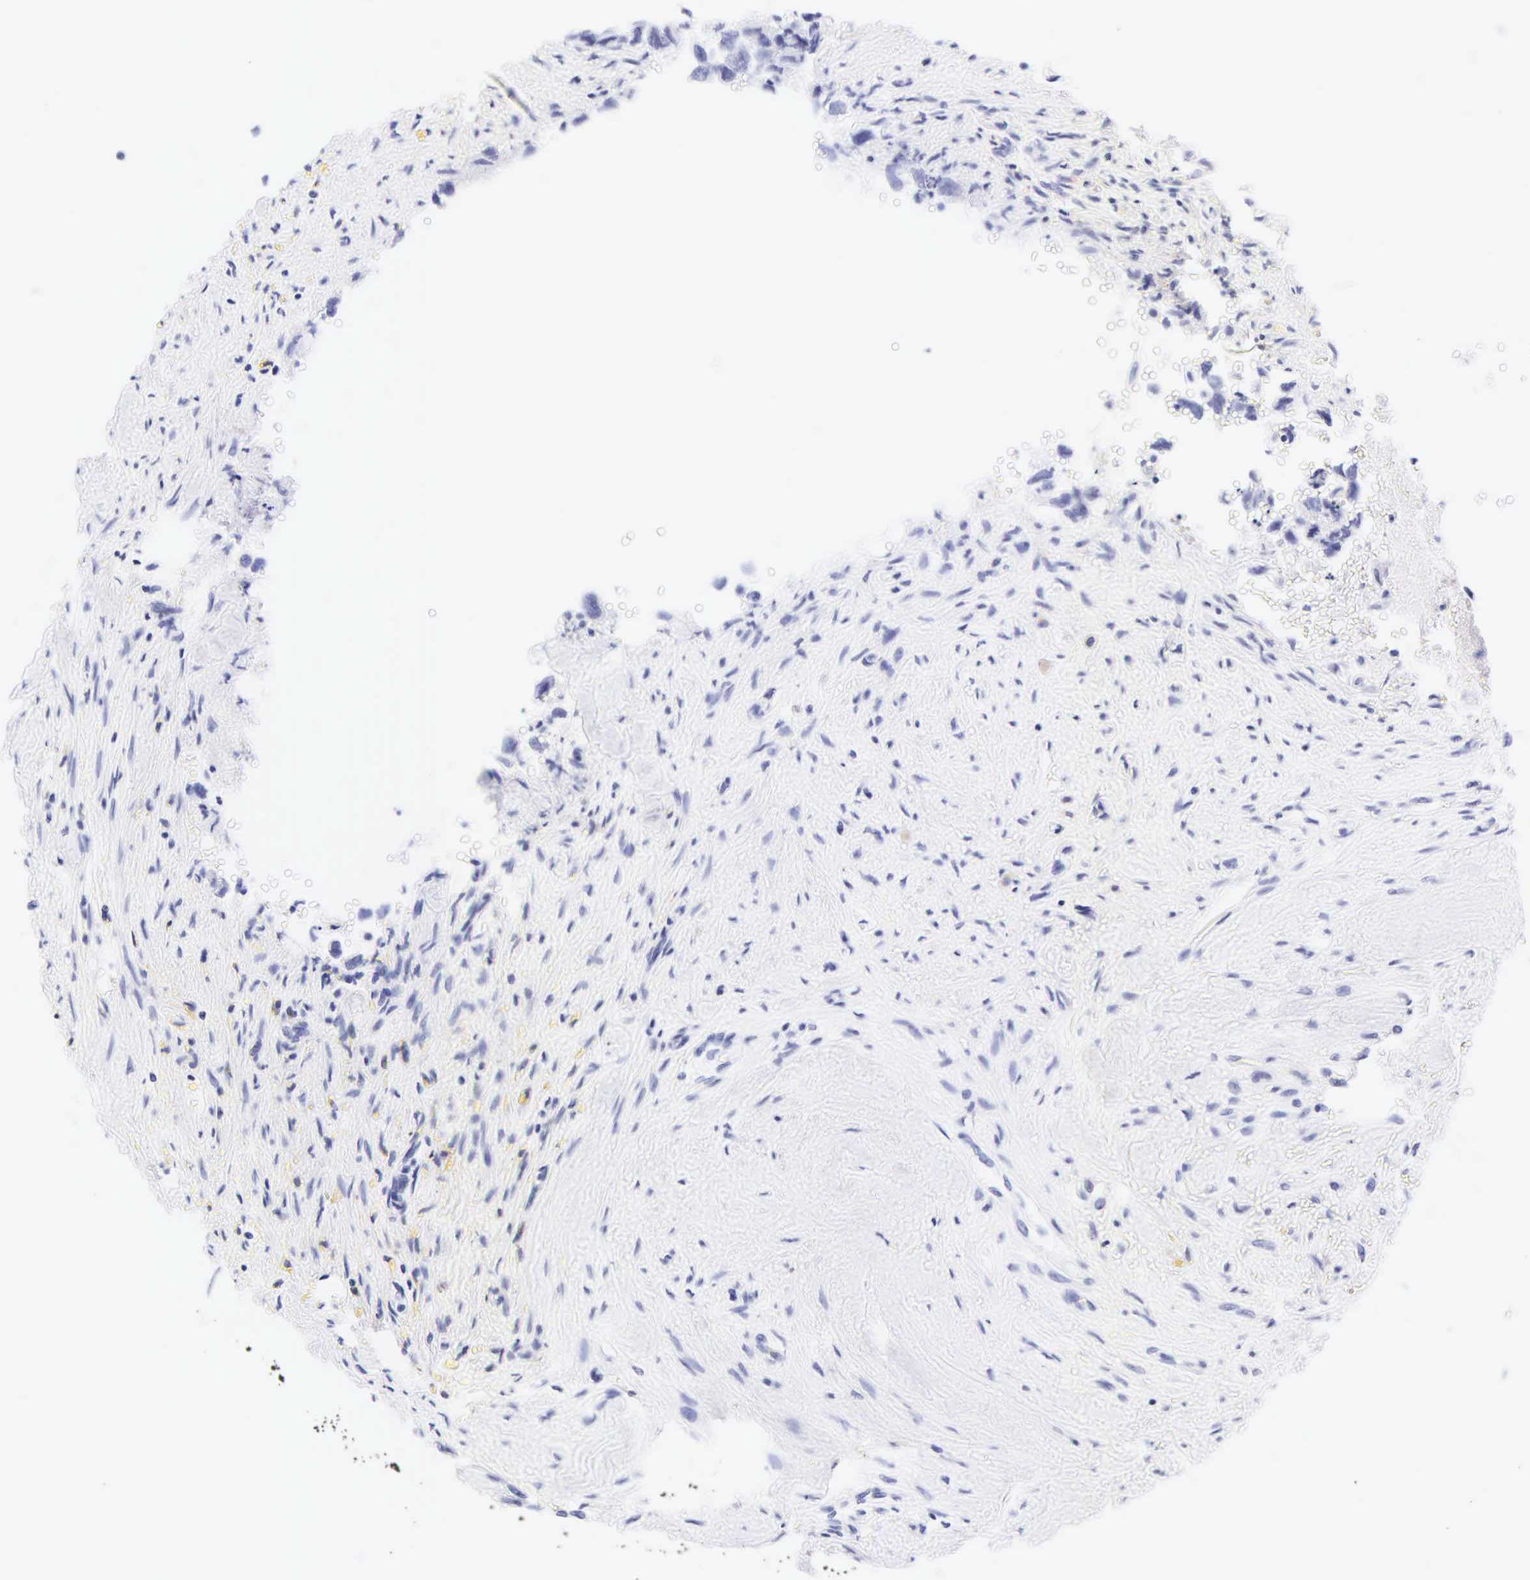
{"staining": {"intensity": "negative", "quantity": "none", "location": "none"}, "tissue": "testis cancer", "cell_type": "Tumor cells", "image_type": "cancer", "snomed": [{"axis": "morphology", "description": "Carcinoma, Embryonal, NOS"}, {"axis": "topography", "description": "Testis"}], "caption": "IHC of human testis cancer demonstrates no expression in tumor cells. The staining is performed using DAB (3,3'-diaminobenzidine) brown chromogen with nuclei counter-stained in using hematoxylin.", "gene": "KRT20", "patient": {"sex": "male", "age": 31}}